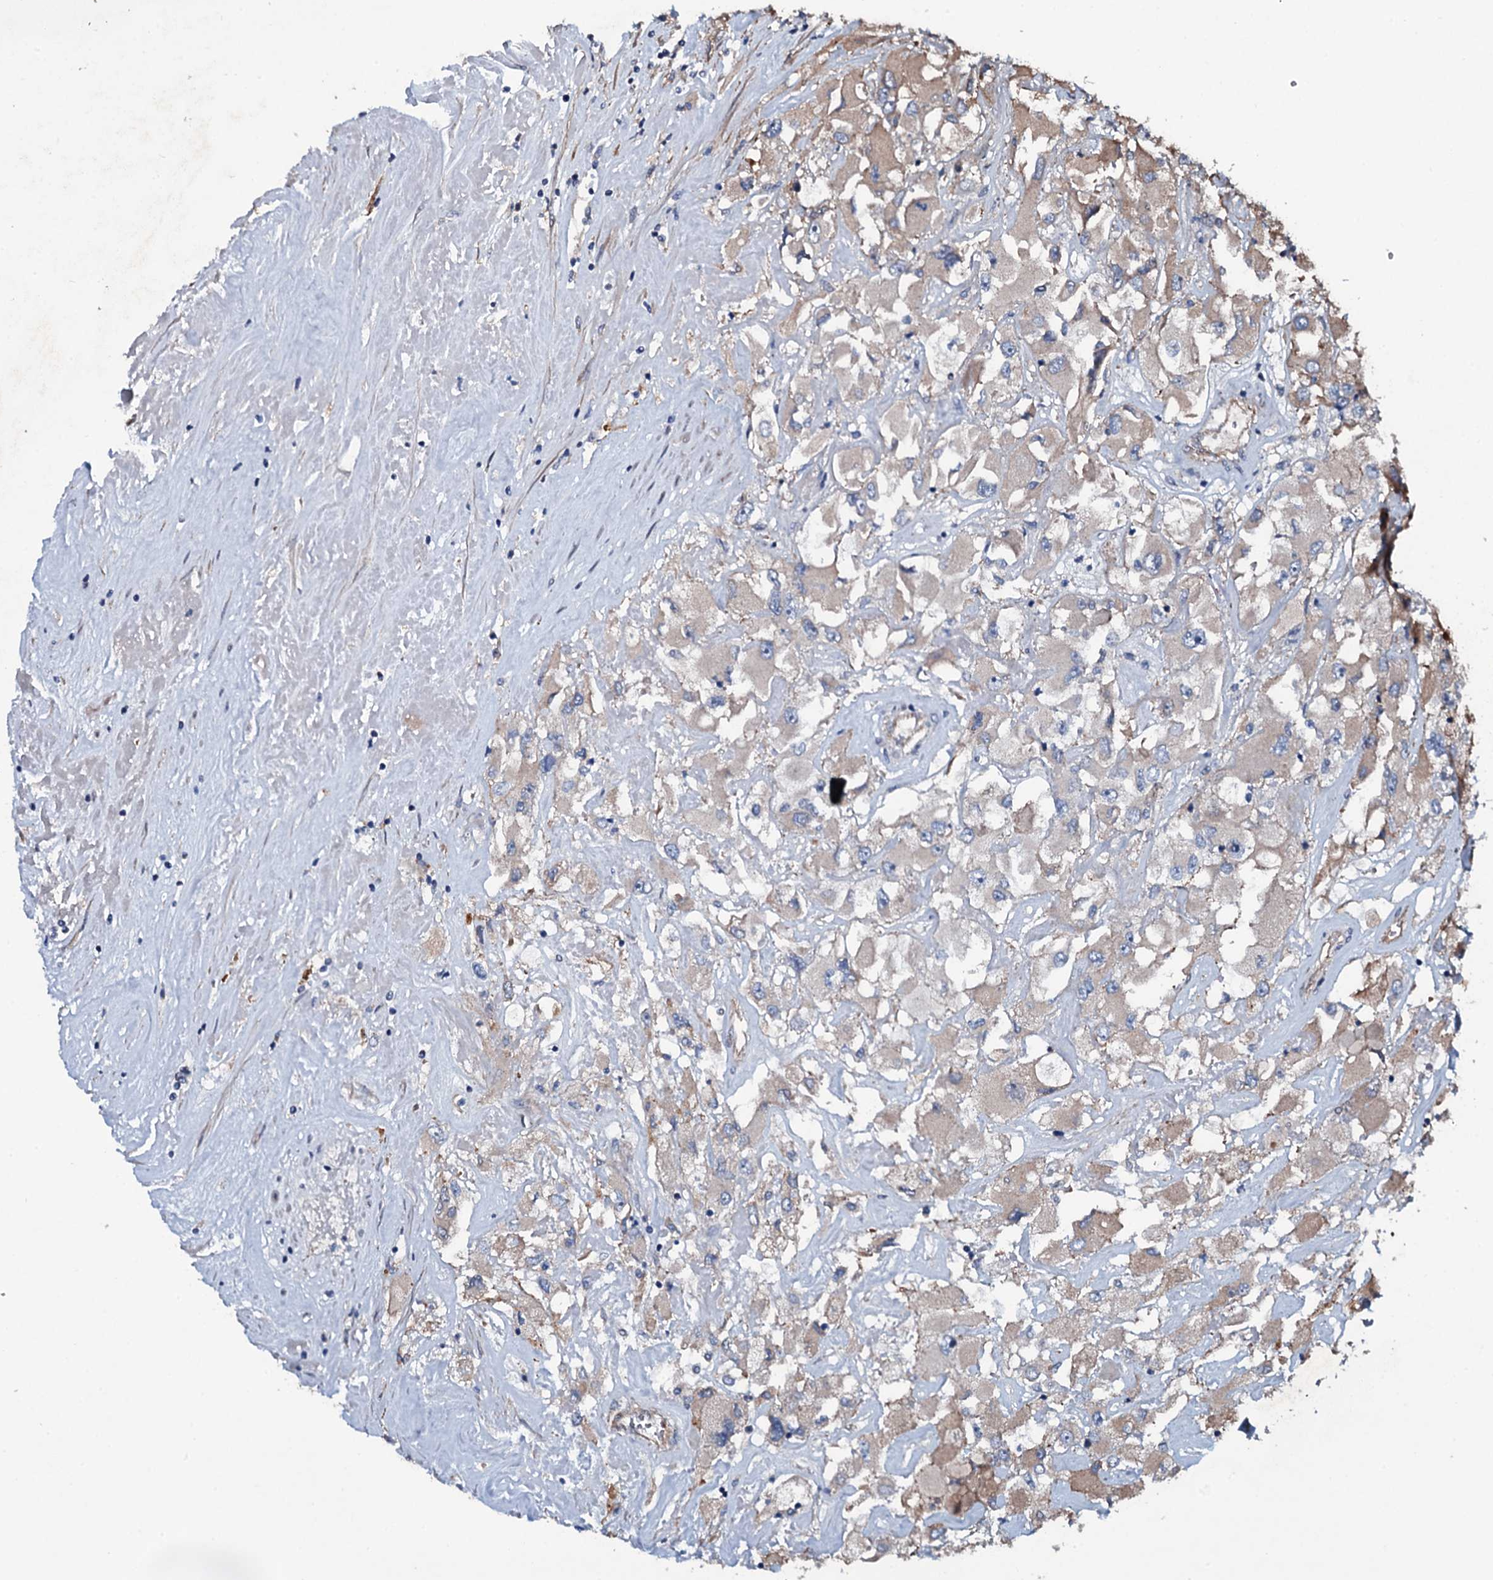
{"staining": {"intensity": "weak", "quantity": "25%-75%", "location": "cytoplasmic/membranous"}, "tissue": "renal cancer", "cell_type": "Tumor cells", "image_type": "cancer", "snomed": [{"axis": "morphology", "description": "Adenocarcinoma, NOS"}, {"axis": "topography", "description": "Kidney"}], "caption": "Protein expression by immunohistochemistry (IHC) shows weak cytoplasmic/membranous expression in approximately 25%-75% of tumor cells in adenocarcinoma (renal). The protein of interest is shown in brown color, while the nuclei are stained blue.", "gene": "DMAC2", "patient": {"sex": "female", "age": 52}}